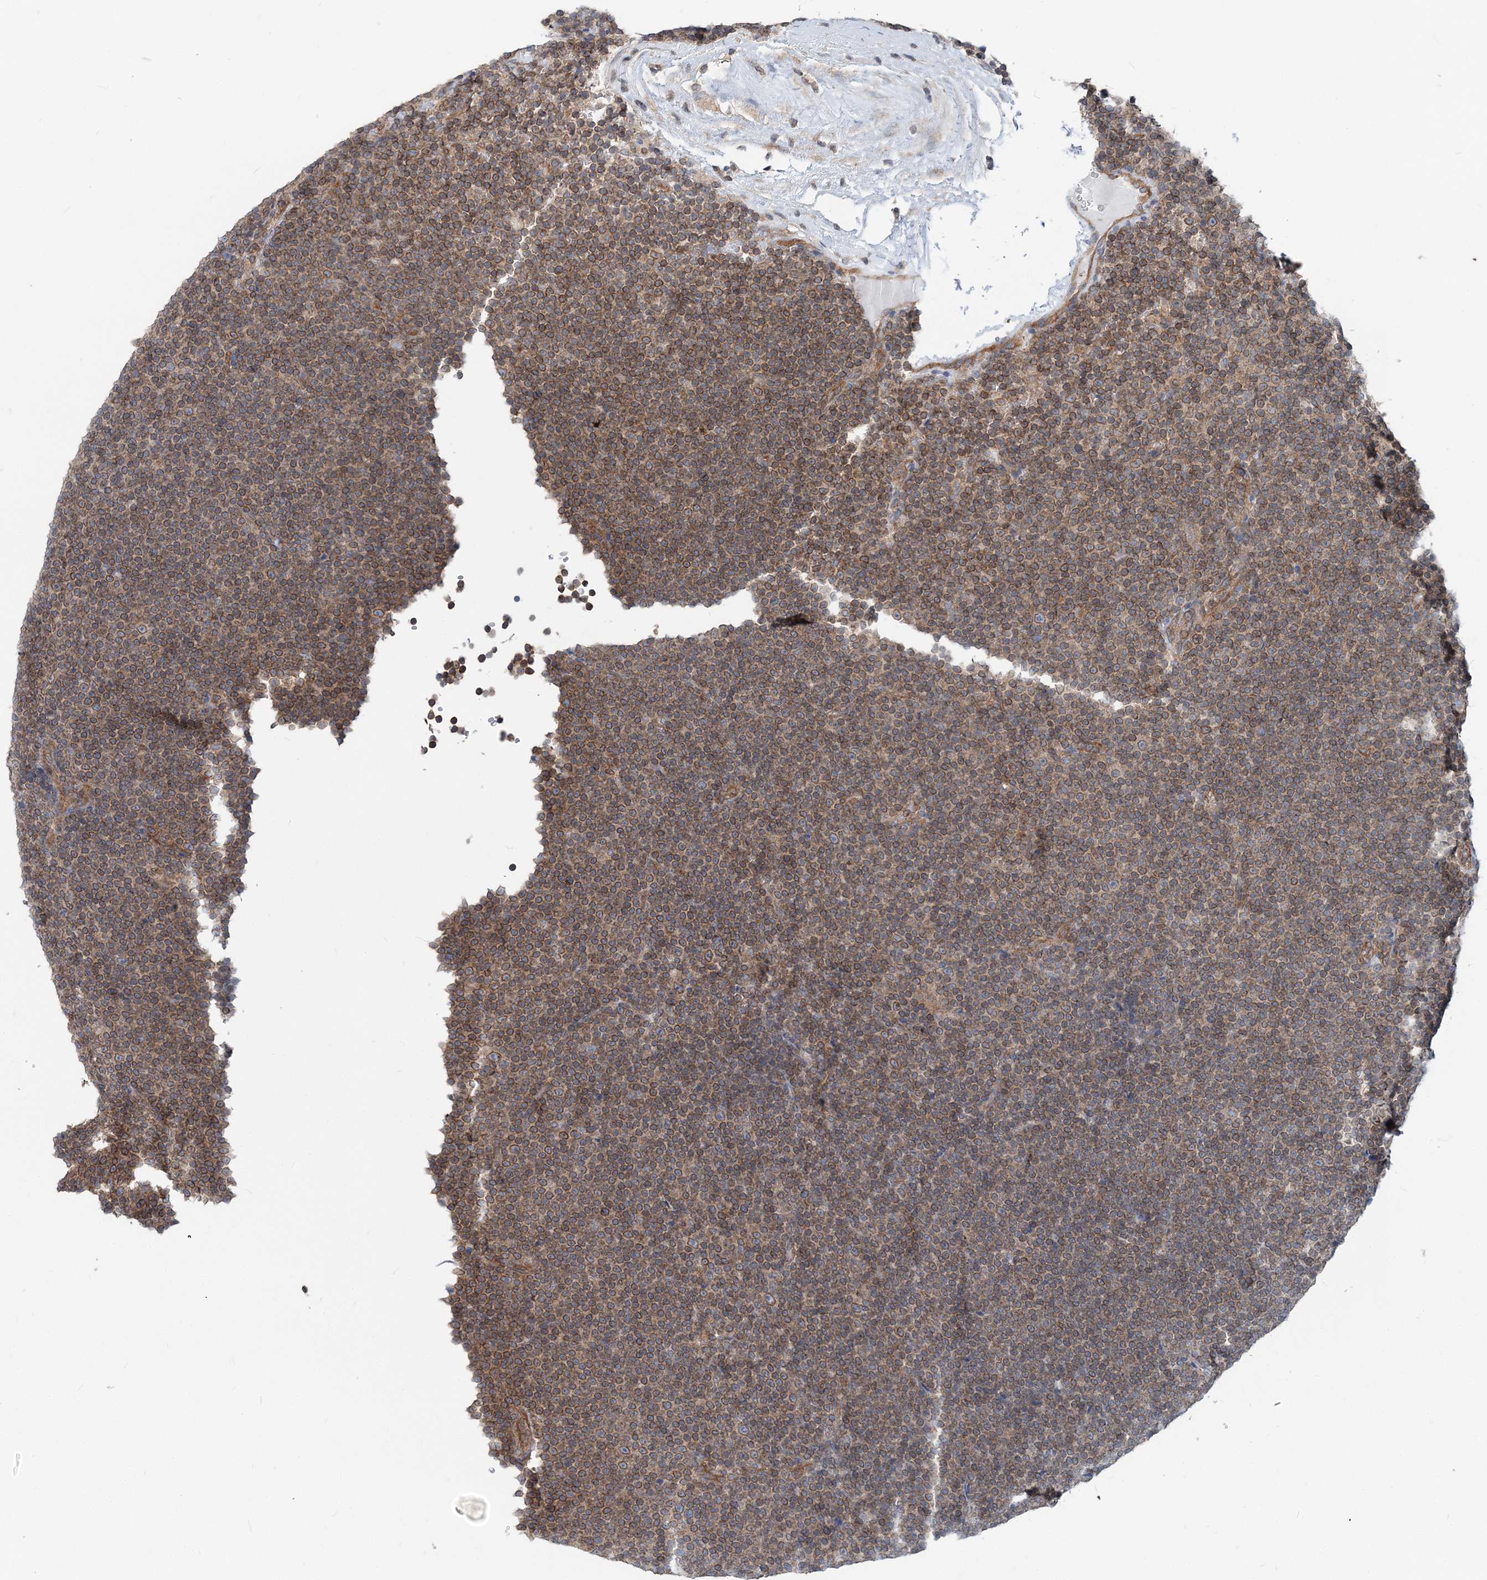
{"staining": {"intensity": "moderate", "quantity": ">75%", "location": "cytoplasmic/membranous"}, "tissue": "lymphoma", "cell_type": "Tumor cells", "image_type": "cancer", "snomed": [{"axis": "morphology", "description": "Malignant lymphoma, non-Hodgkin's type, Low grade"}, {"axis": "topography", "description": "Lymph node"}], "caption": "DAB (3,3'-diaminobenzidine) immunohistochemical staining of human low-grade malignant lymphoma, non-Hodgkin's type shows moderate cytoplasmic/membranous protein positivity in approximately >75% of tumor cells.", "gene": "MOB4", "patient": {"sex": "female", "age": 67}}